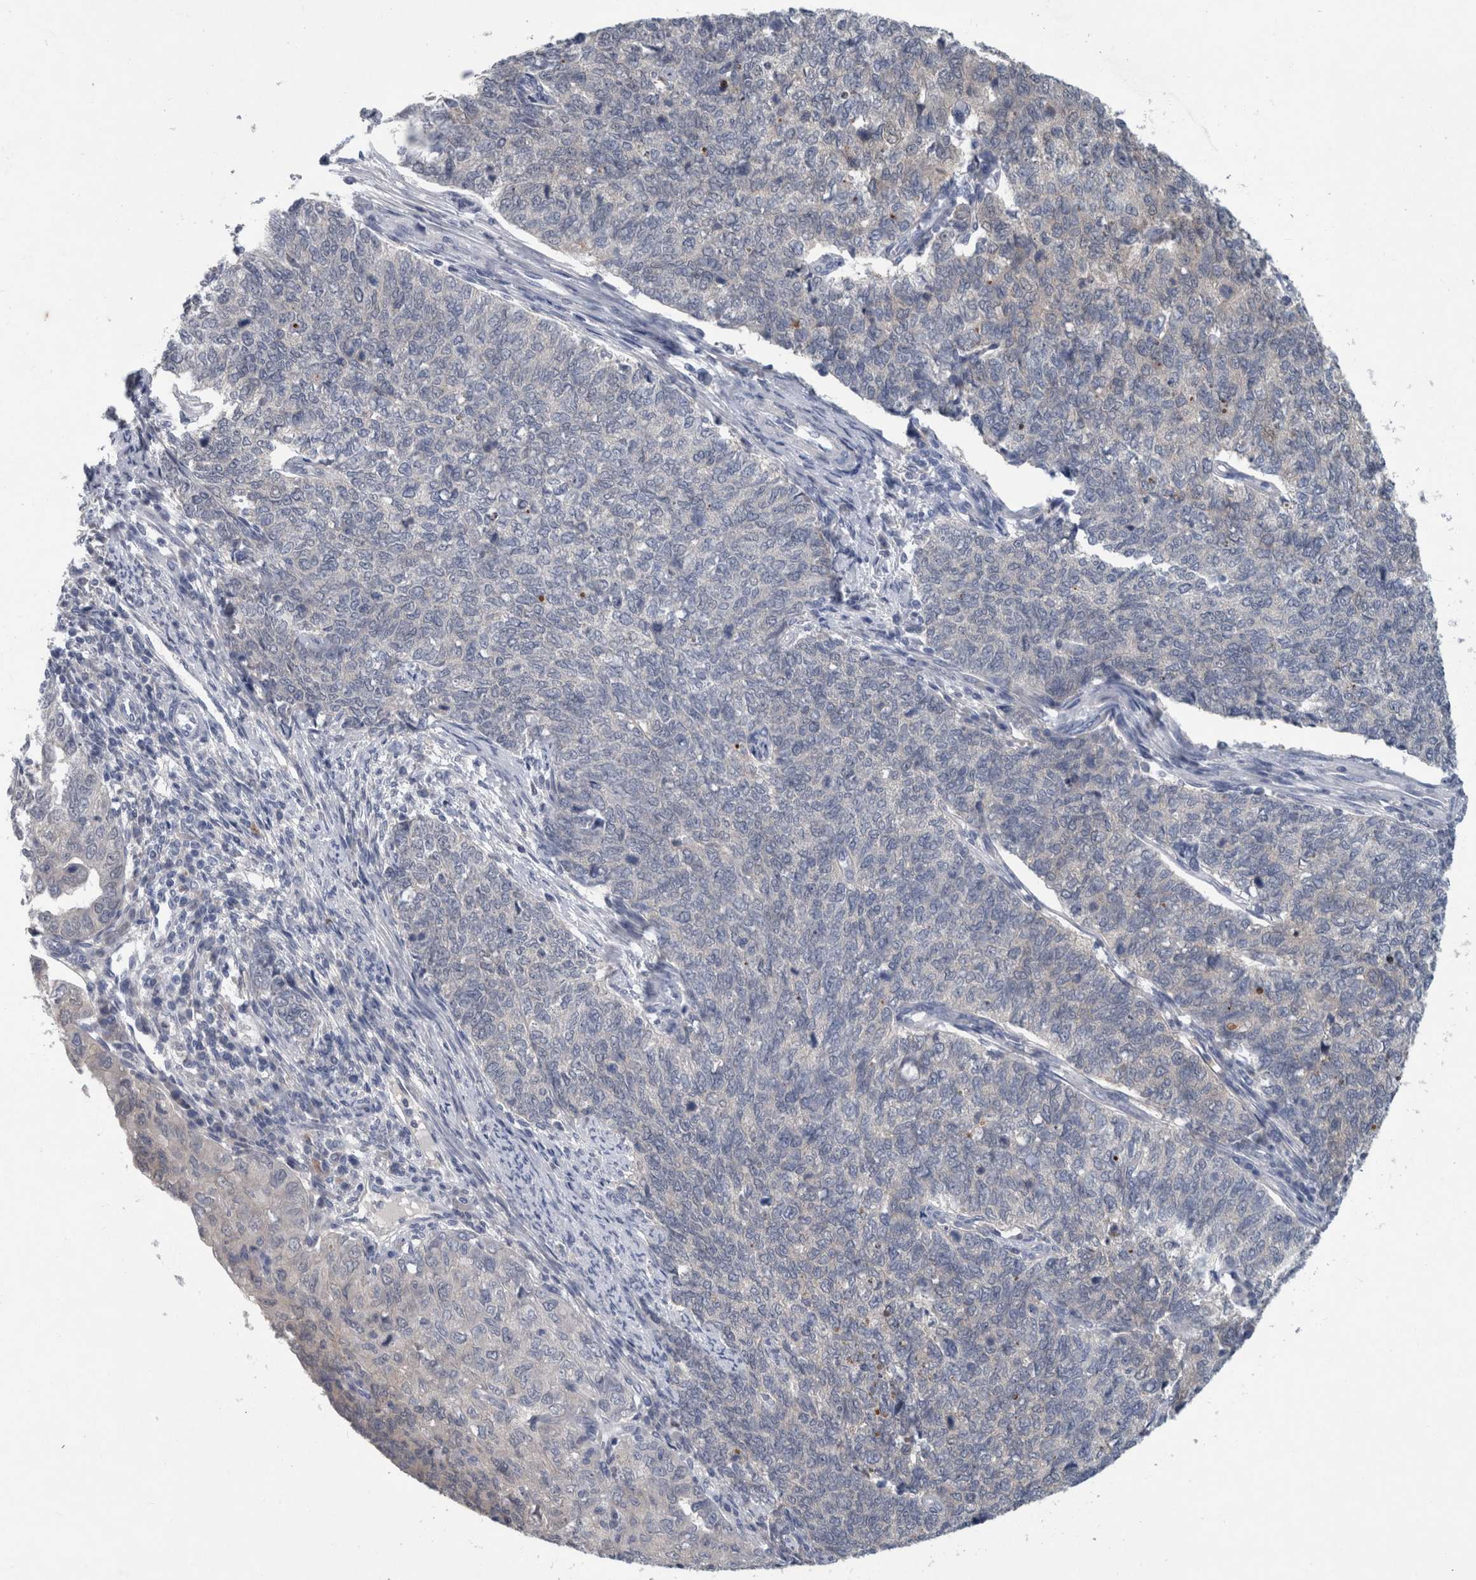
{"staining": {"intensity": "negative", "quantity": "none", "location": "none"}, "tissue": "cervical cancer", "cell_type": "Tumor cells", "image_type": "cancer", "snomed": [{"axis": "morphology", "description": "Squamous cell carcinoma, NOS"}, {"axis": "topography", "description": "Cervix"}], "caption": "IHC of human cervical squamous cell carcinoma reveals no positivity in tumor cells.", "gene": "FAM83H", "patient": {"sex": "female", "age": 63}}